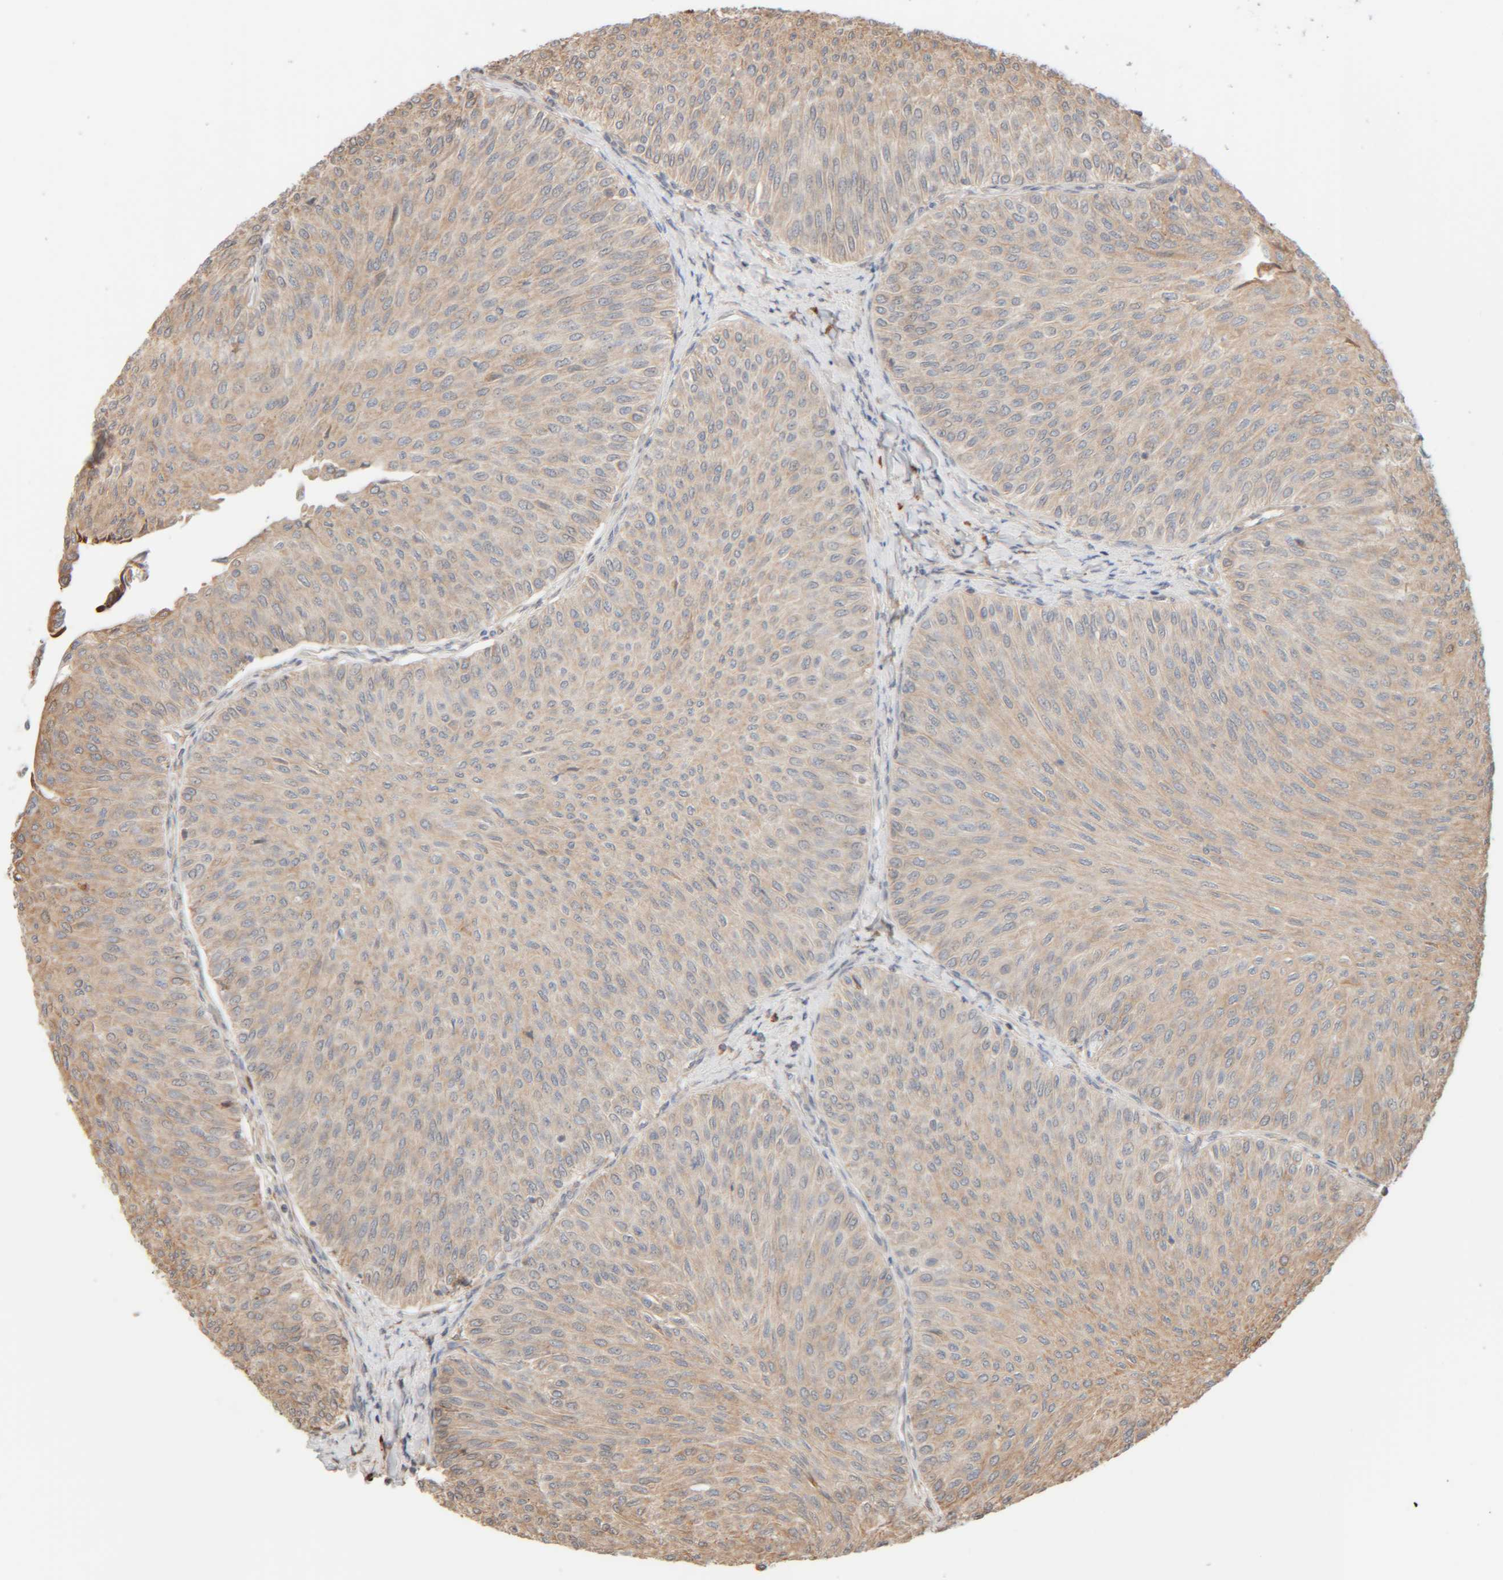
{"staining": {"intensity": "weak", "quantity": "25%-75%", "location": "cytoplasmic/membranous"}, "tissue": "urothelial cancer", "cell_type": "Tumor cells", "image_type": "cancer", "snomed": [{"axis": "morphology", "description": "Urothelial carcinoma, Low grade"}, {"axis": "topography", "description": "Urinary bladder"}], "caption": "High-power microscopy captured an immunohistochemistry (IHC) micrograph of urothelial carcinoma (low-grade), revealing weak cytoplasmic/membranous expression in approximately 25%-75% of tumor cells. (IHC, brightfield microscopy, high magnification).", "gene": "INTS1", "patient": {"sex": "male", "age": 78}}